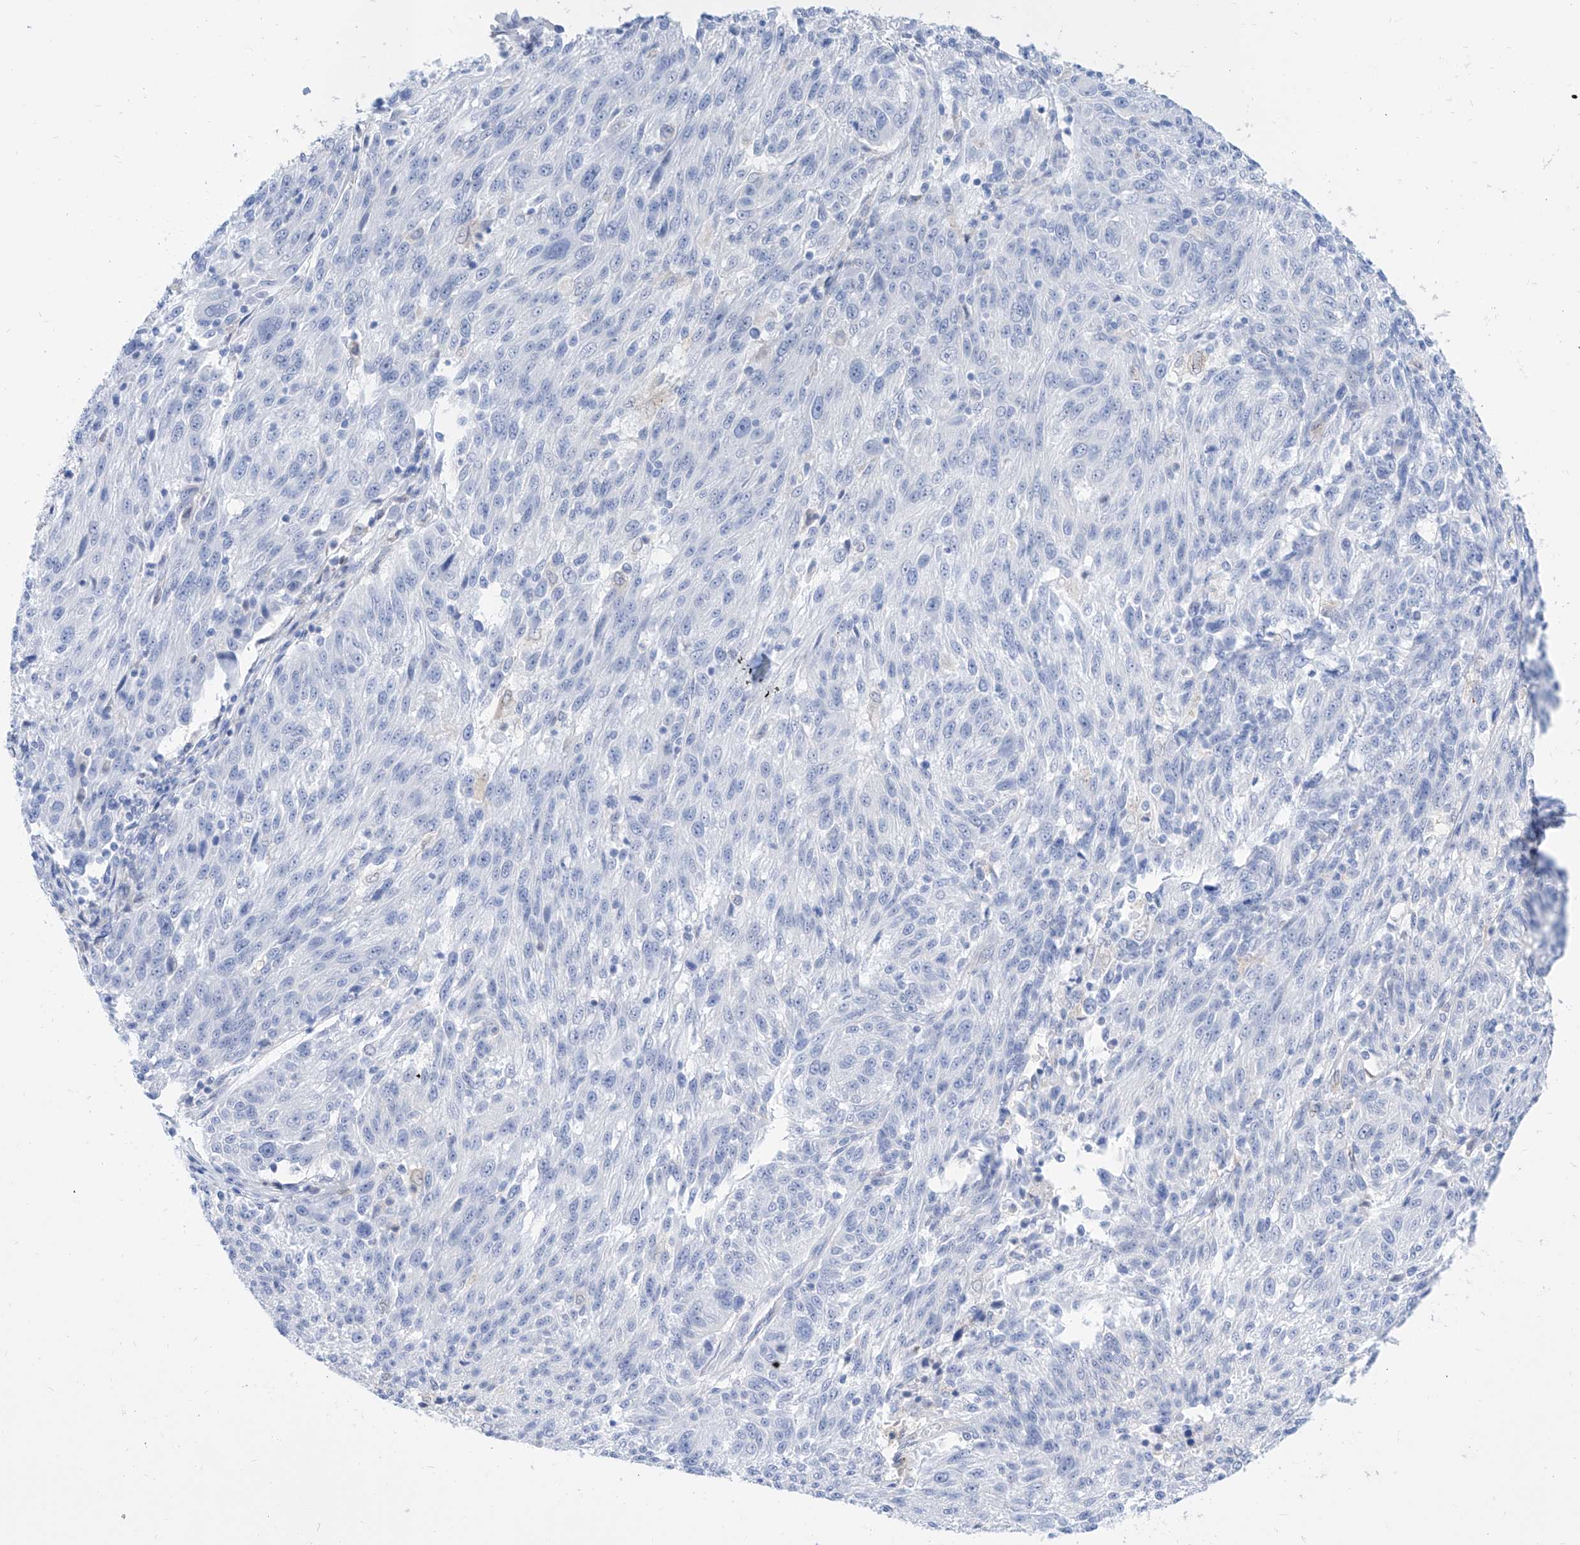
{"staining": {"intensity": "negative", "quantity": "none", "location": "none"}, "tissue": "melanoma", "cell_type": "Tumor cells", "image_type": "cancer", "snomed": [{"axis": "morphology", "description": "Malignant melanoma, NOS"}, {"axis": "topography", "description": "Skin"}], "caption": "A histopathology image of melanoma stained for a protein shows no brown staining in tumor cells.", "gene": "PDXK", "patient": {"sex": "male", "age": 53}}